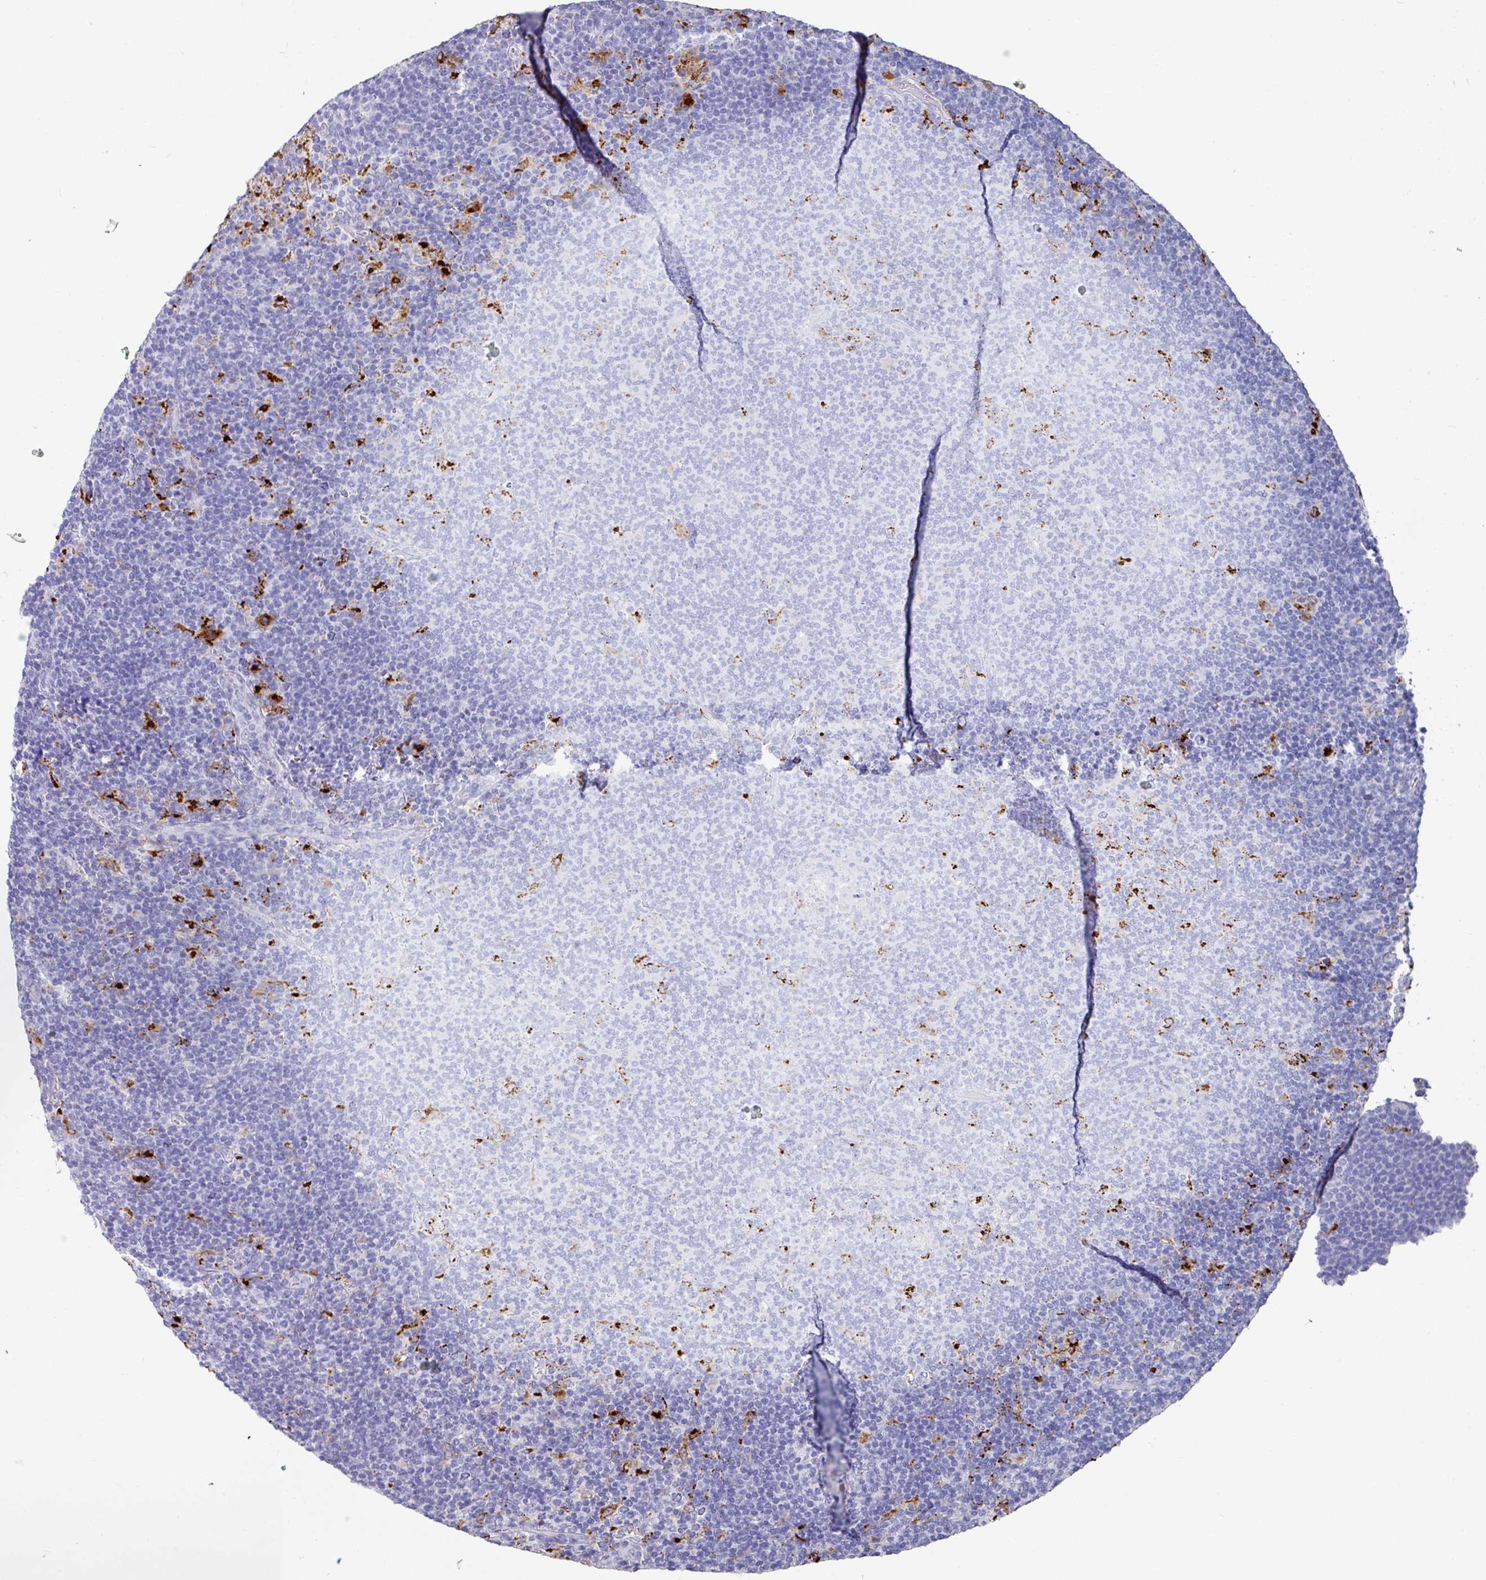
{"staining": {"intensity": "moderate", "quantity": "<25%", "location": "cytoplasmic/membranous"}, "tissue": "lymphoma", "cell_type": "Tumor cells", "image_type": "cancer", "snomed": [{"axis": "morphology", "description": "Hodgkin's disease, NOS"}, {"axis": "topography", "description": "Lymph node"}], "caption": "IHC staining of Hodgkin's disease, which shows low levels of moderate cytoplasmic/membranous staining in approximately <25% of tumor cells indicating moderate cytoplasmic/membranous protein expression. The staining was performed using DAB (3,3'-diaminobenzidine) (brown) for protein detection and nuclei were counterstained in hematoxylin (blue).", "gene": "CPVL", "patient": {"sex": "female", "age": 57}}